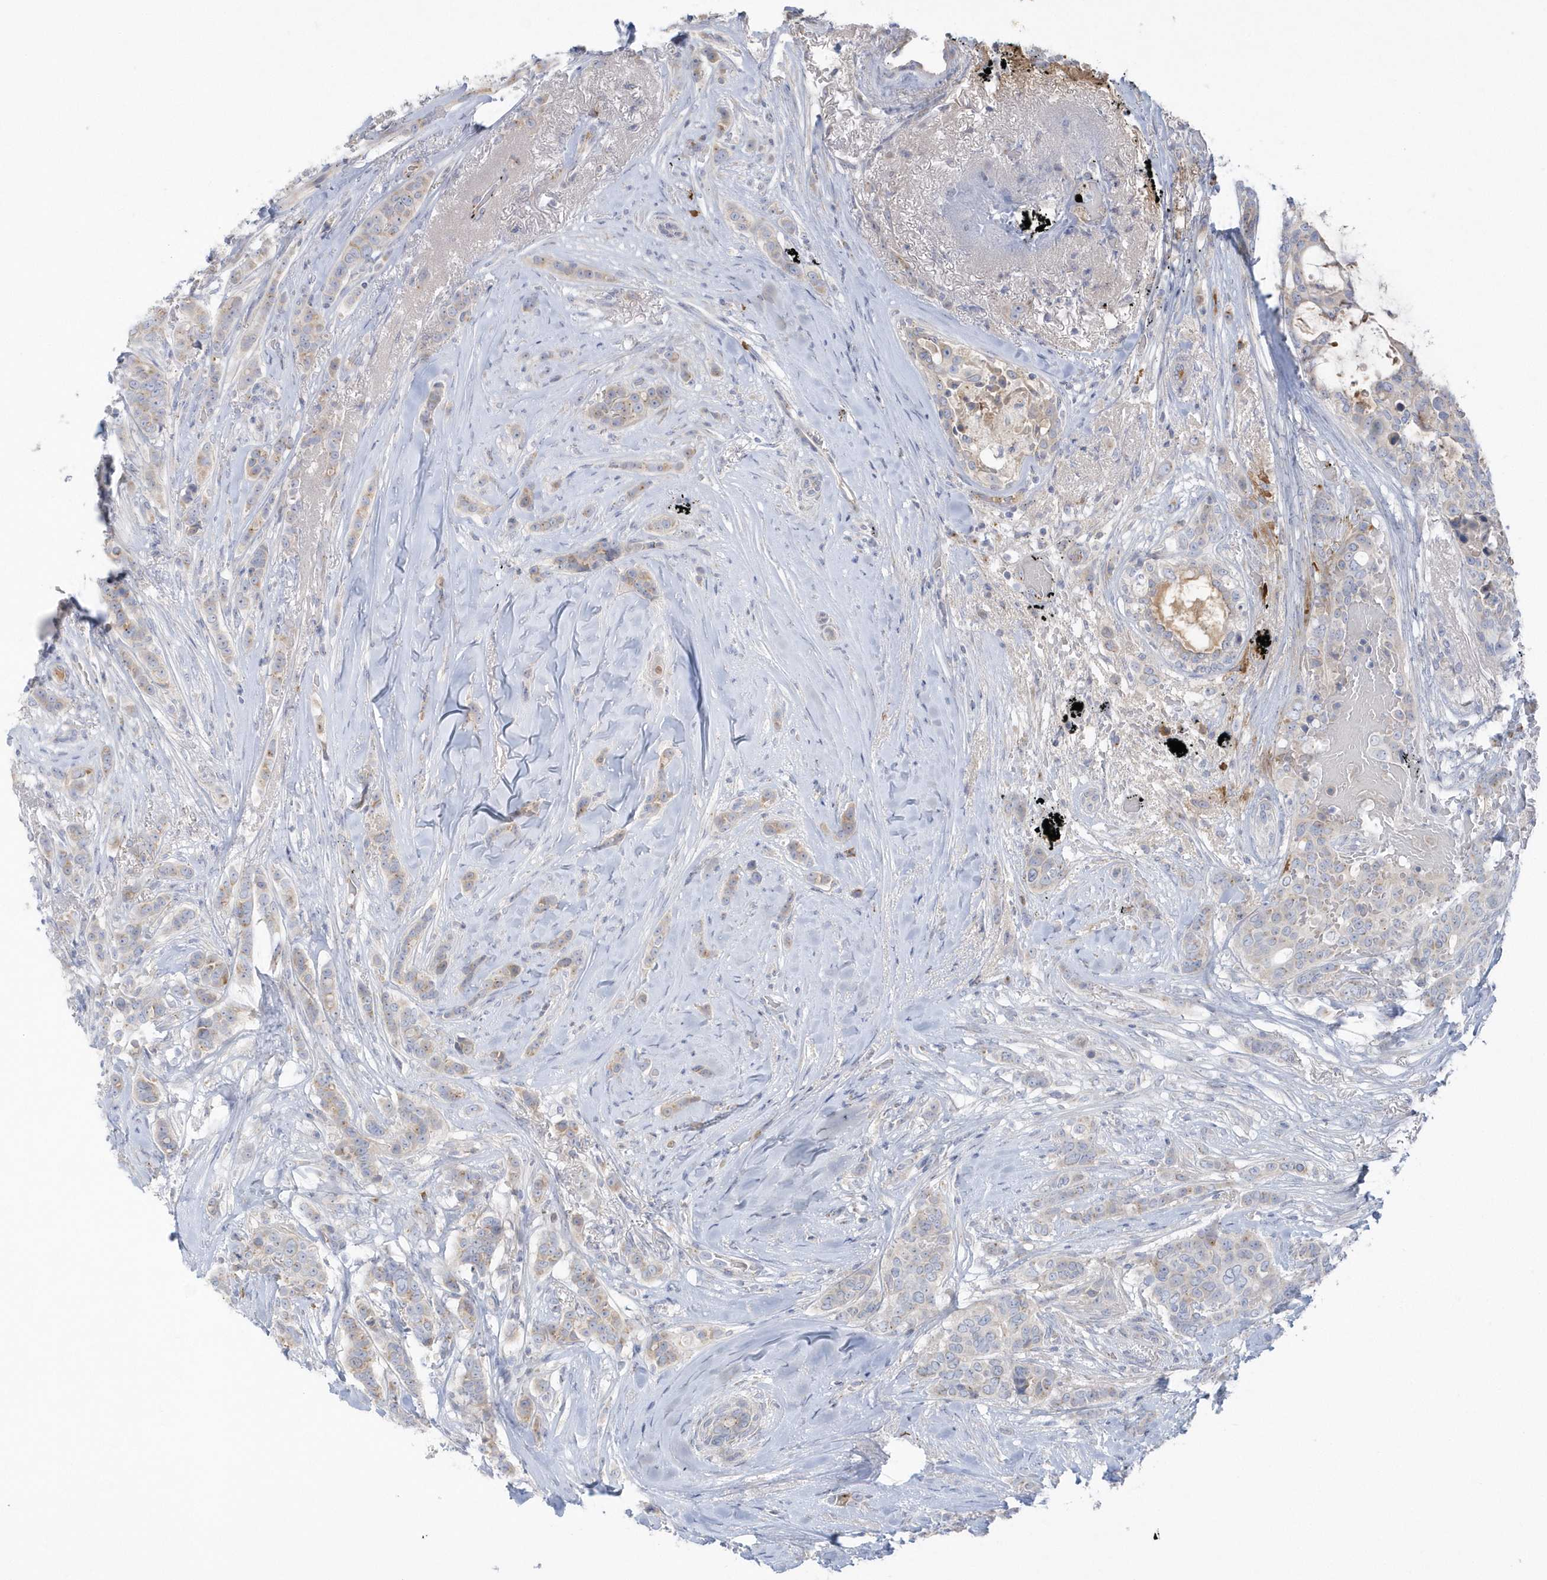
{"staining": {"intensity": "weak", "quantity": "25%-75%", "location": "cytoplasmic/membranous"}, "tissue": "breast cancer", "cell_type": "Tumor cells", "image_type": "cancer", "snomed": [{"axis": "morphology", "description": "Lobular carcinoma"}, {"axis": "topography", "description": "Breast"}], "caption": "Weak cytoplasmic/membranous protein positivity is identified in approximately 25%-75% of tumor cells in lobular carcinoma (breast).", "gene": "SEMA3D", "patient": {"sex": "female", "age": 51}}